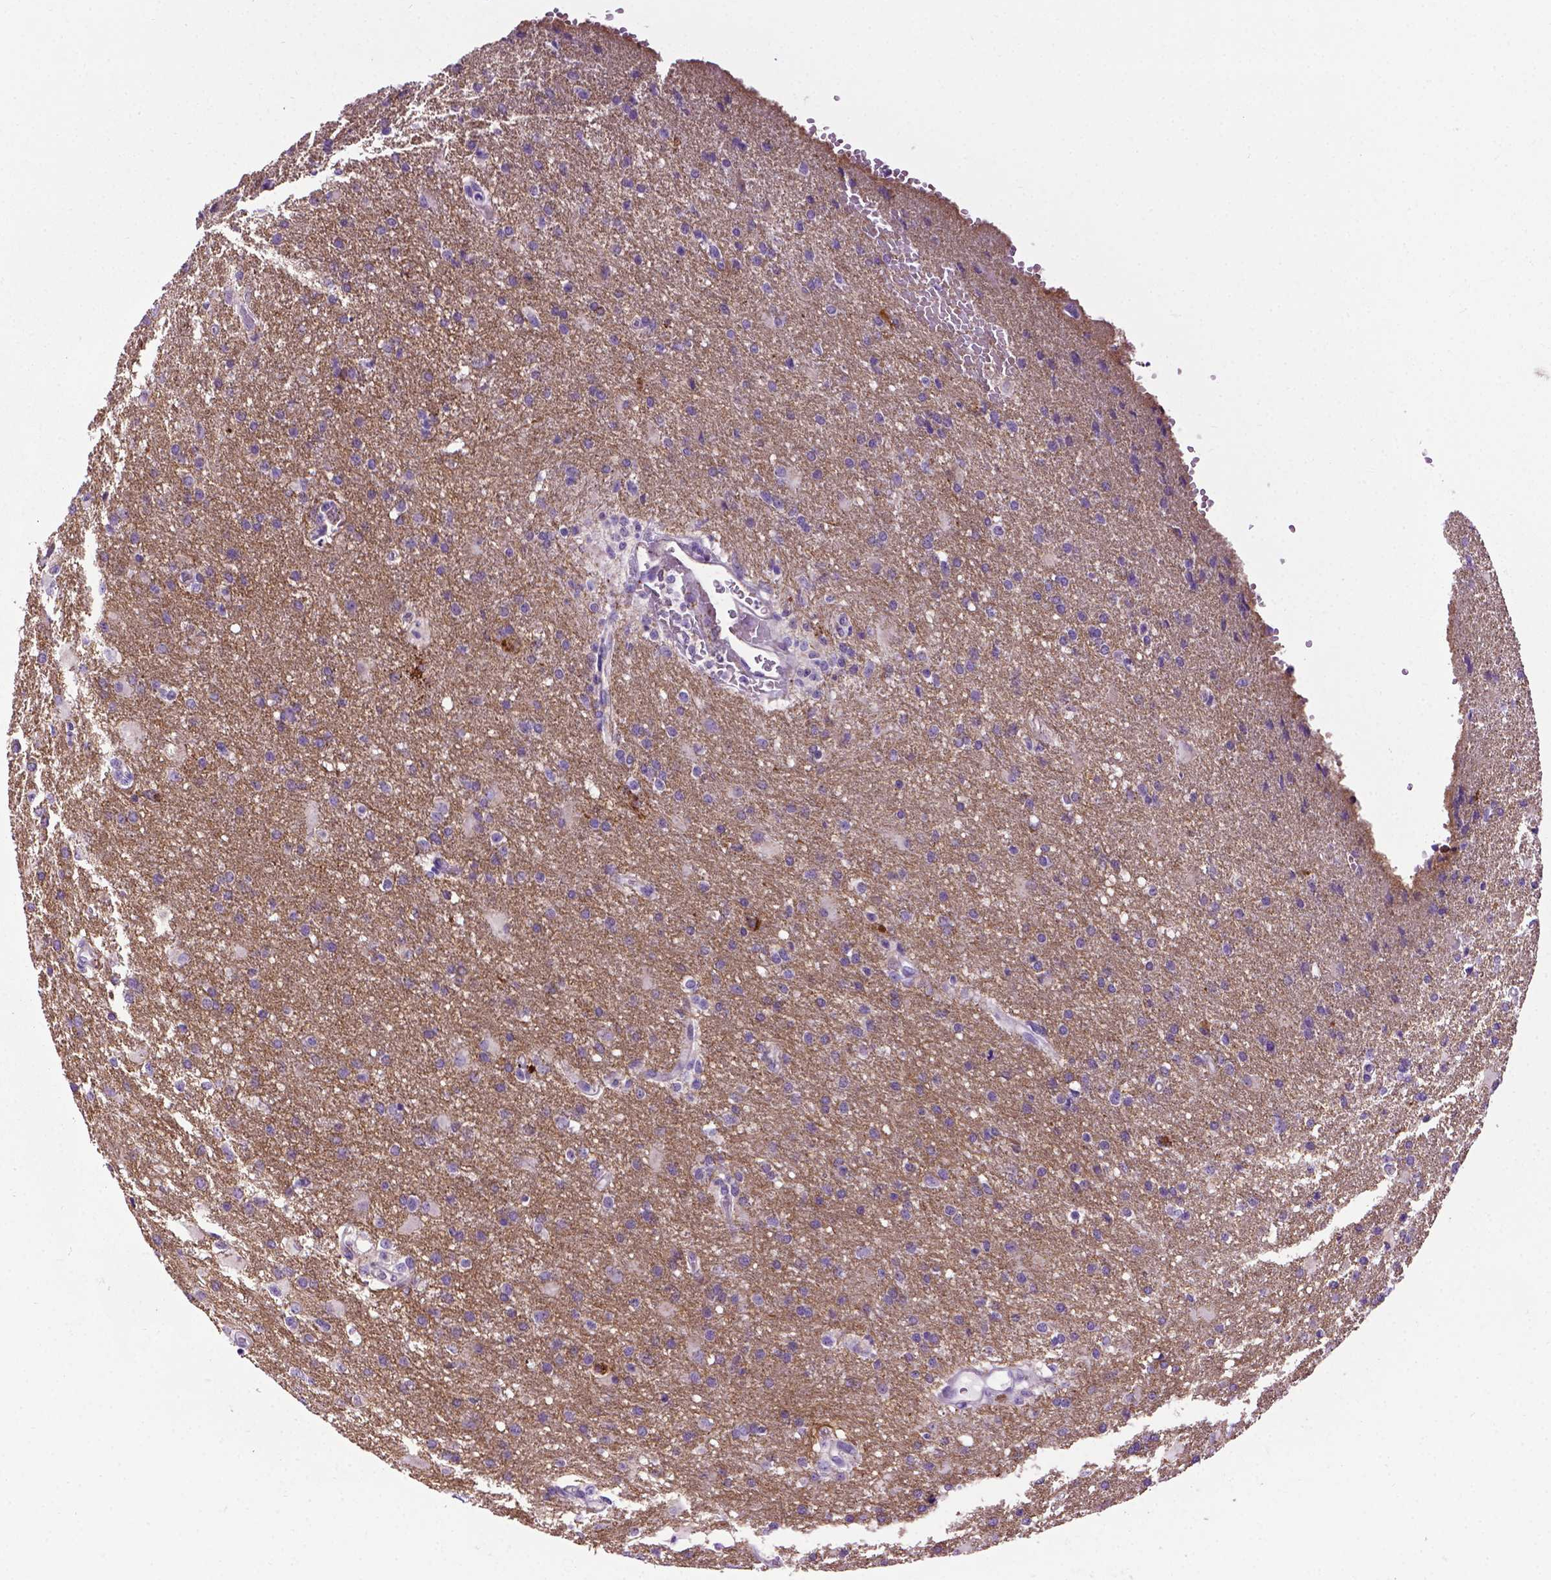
{"staining": {"intensity": "negative", "quantity": "none", "location": "none"}, "tissue": "glioma", "cell_type": "Tumor cells", "image_type": "cancer", "snomed": [{"axis": "morphology", "description": "Glioma, malignant, High grade"}, {"axis": "topography", "description": "Brain"}], "caption": "High power microscopy micrograph of an IHC micrograph of glioma, revealing no significant expression in tumor cells. (Brightfield microscopy of DAB immunohistochemistry at high magnification).", "gene": "TMEM132E", "patient": {"sex": "male", "age": 68}}